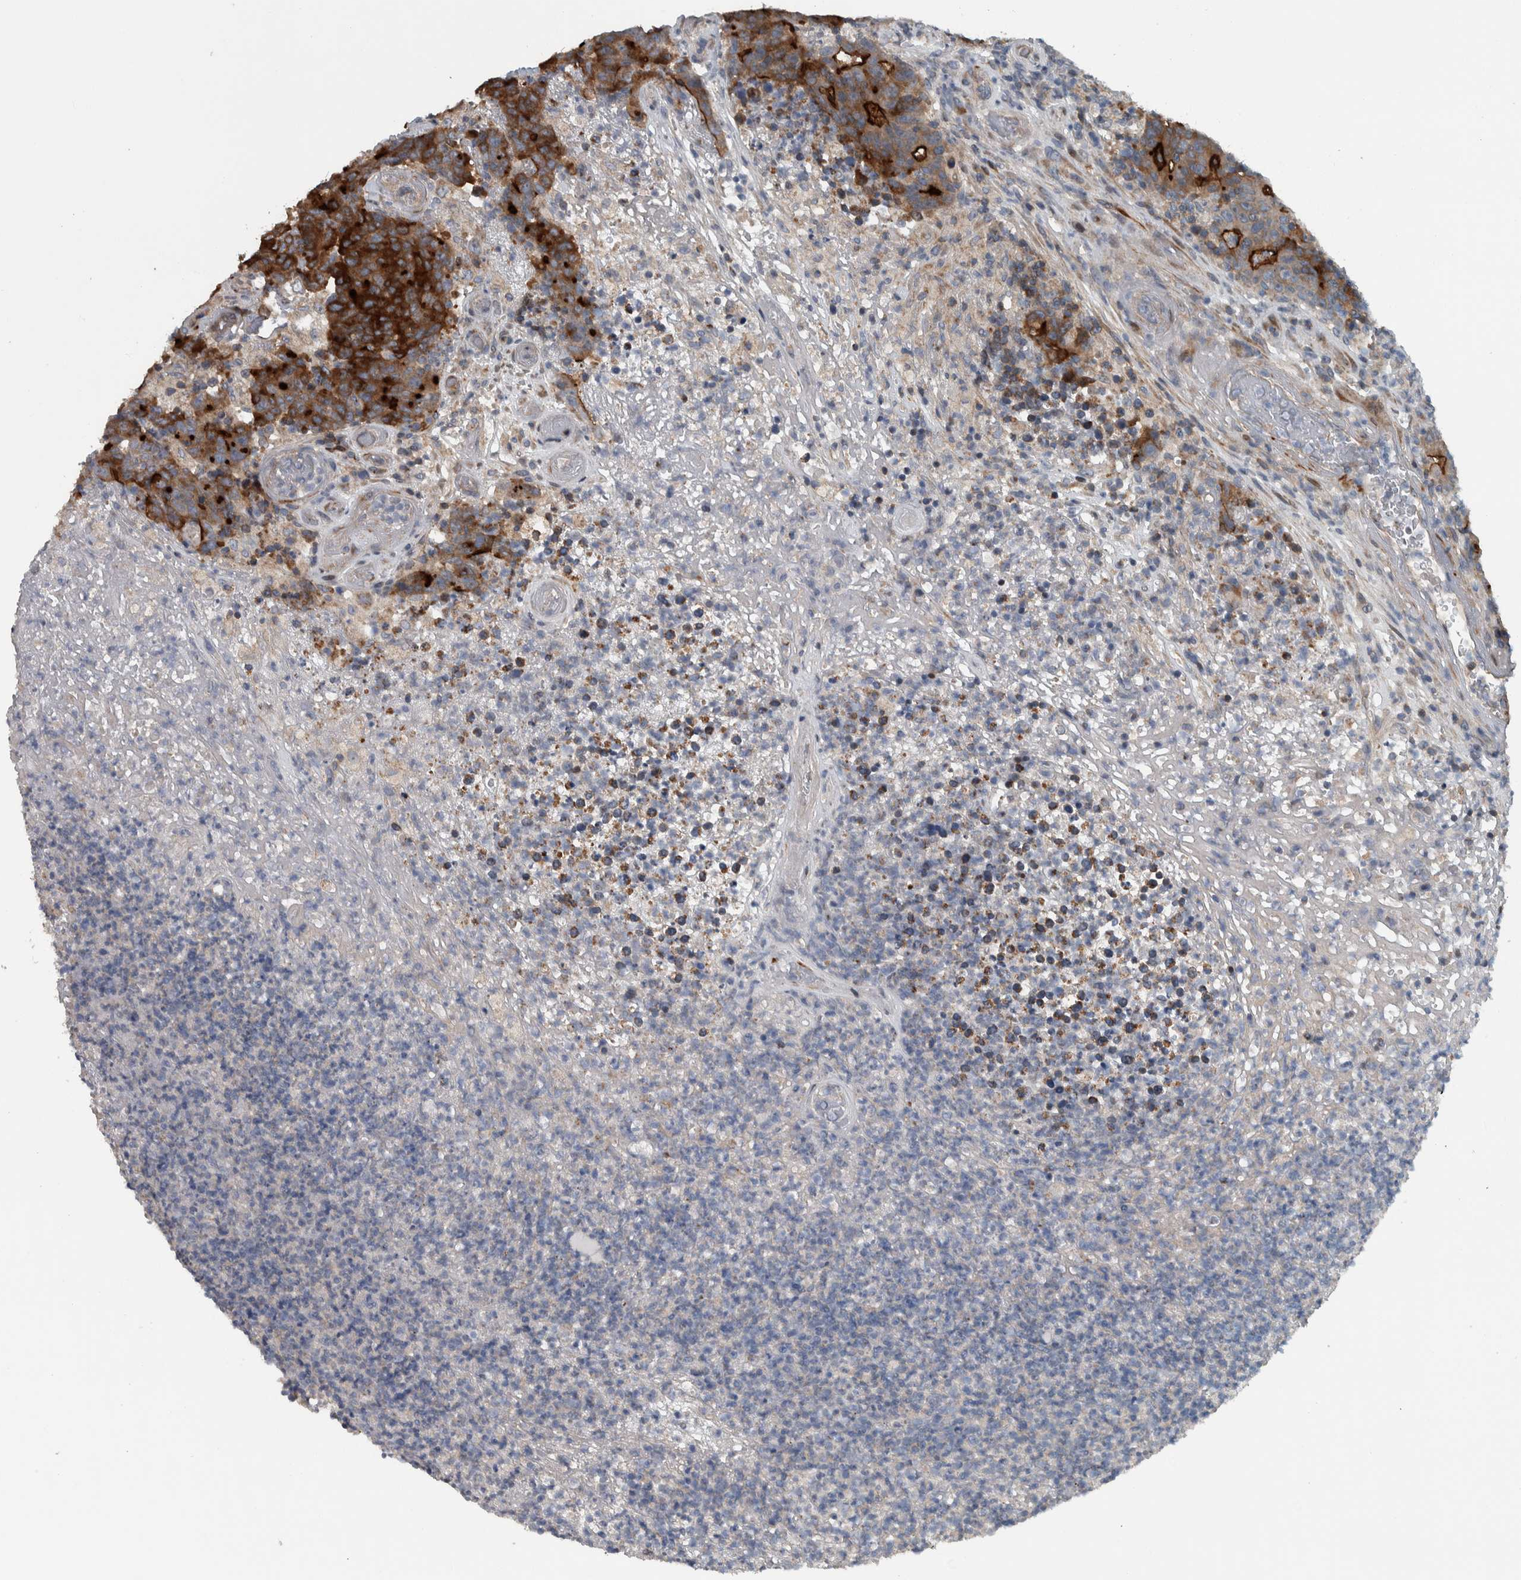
{"staining": {"intensity": "strong", "quantity": ">75%", "location": "cytoplasmic/membranous"}, "tissue": "colorectal cancer", "cell_type": "Tumor cells", "image_type": "cancer", "snomed": [{"axis": "morphology", "description": "Normal tissue, NOS"}, {"axis": "morphology", "description": "Adenocarcinoma, NOS"}, {"axis": "topography", "description": "Colon"}], "caption": "An image of adenocarcinoma (colorectal) stained for a protein exhibits strong cytoplasmic/membranous brown staining in tumor cells.", "gene": "BAIAP2L1", "patient": {"sex": "female", "age": 75}}